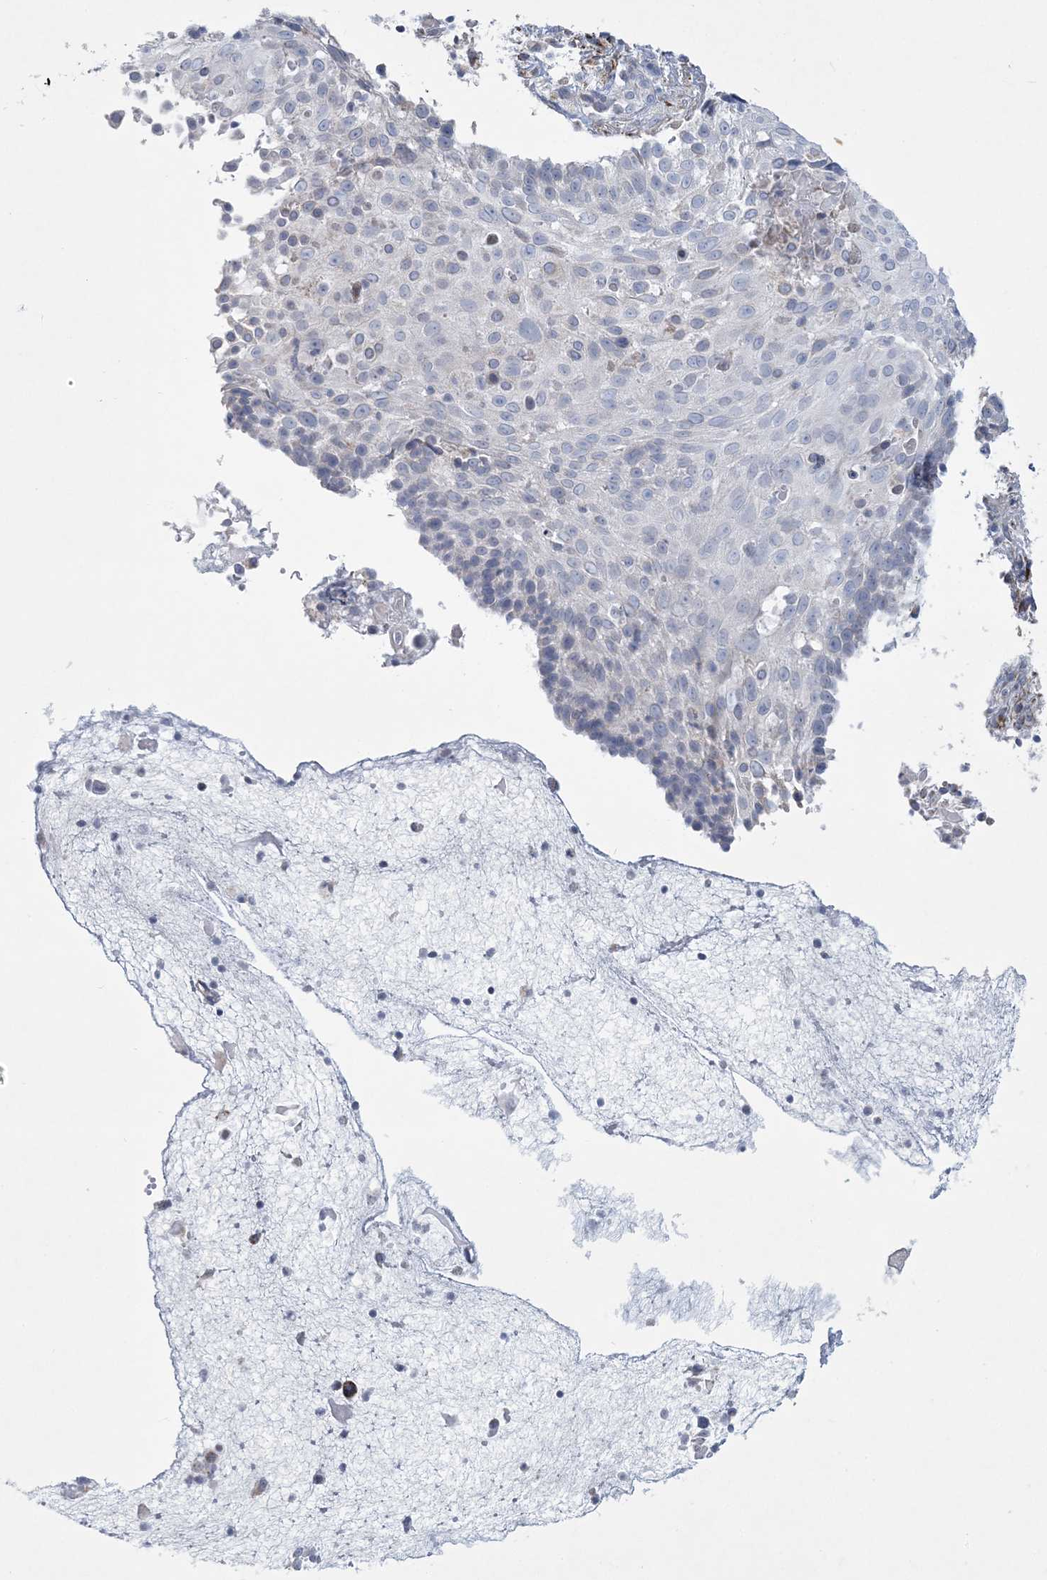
{"staining": {"intensity": "negative", "quantity": "none", "location": "none"}, "tissue": "cervical cancer", "cell_type": "Tumor cells", "image_type": "cancer", "snomed": [{"axis": "morphology", "description": "Squamous cell carcinoma, NOS"}, {"axis": "topography", "description": "Cervix"}], "caption": "Immunohistochemistry (IHC) of human cervical cancer (squamous cell carcinoma) reveals no positivity in tumor cells.", "gene": "TBC1D7", "patient": {"sex": "female", "age": 74}}